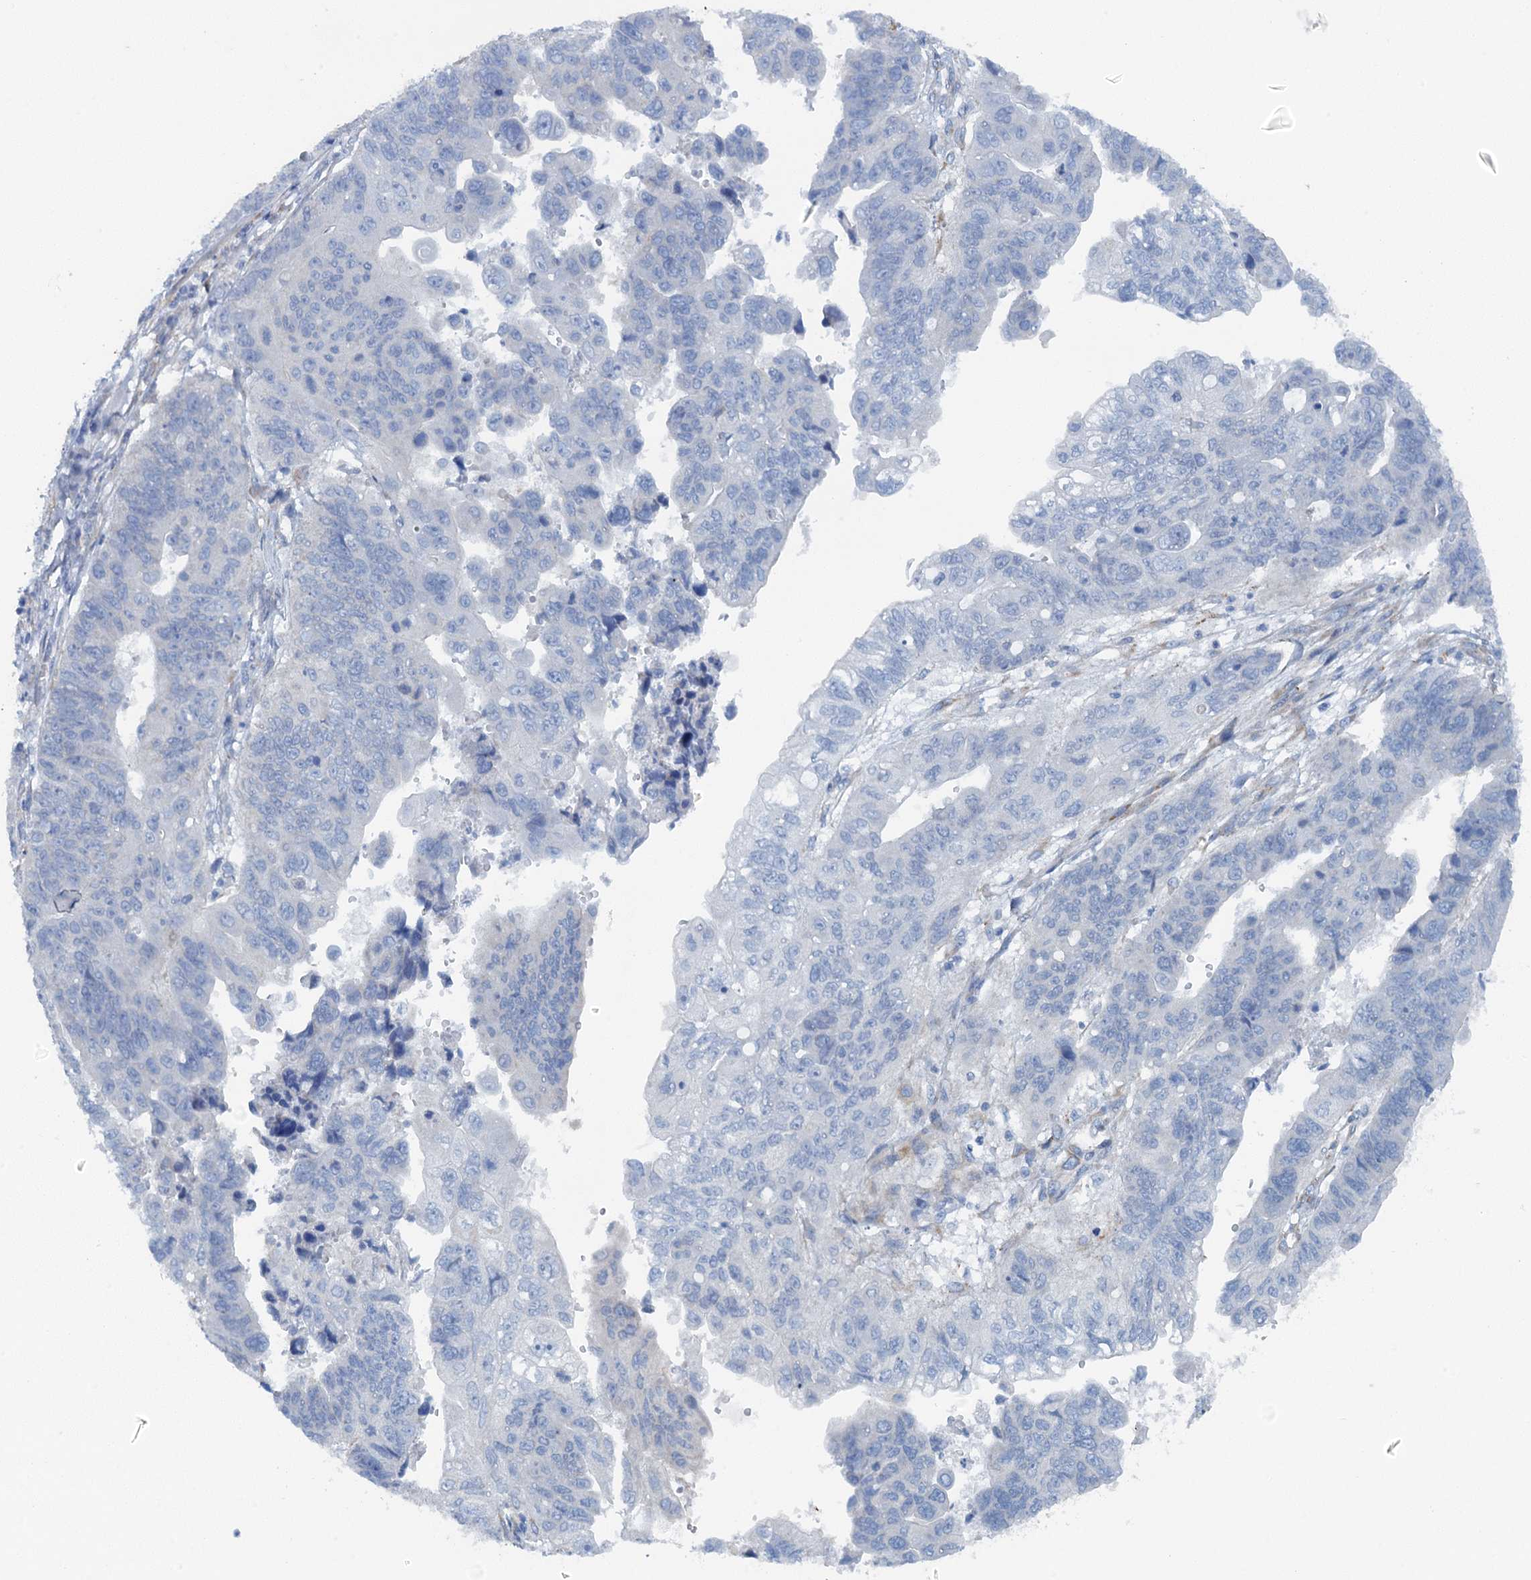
{"staining": {"intensity": "negative", "quantity": "none", "location": "none"}, "tissue": "stomach cancer", "cell_type": "Tumor cells", "image_type": "cancer", "snomed": [{"axis": "morphology", "description": "Adenocarcinoma, NOS"}, {"axis": "topography", "description": "Stomach"}], "caption": "An IHC photomicrograph of stomach cancer is shown. There is no staining in tumor cells of stomach cancer. Brightfield microscopy of immunohistochemistry (IHC) stained with DAB (brown) and hematoxylin (blue), captured at high magnification.", "gene": "POGLUT3", "patient": {"sex": "male", "age": 59}}